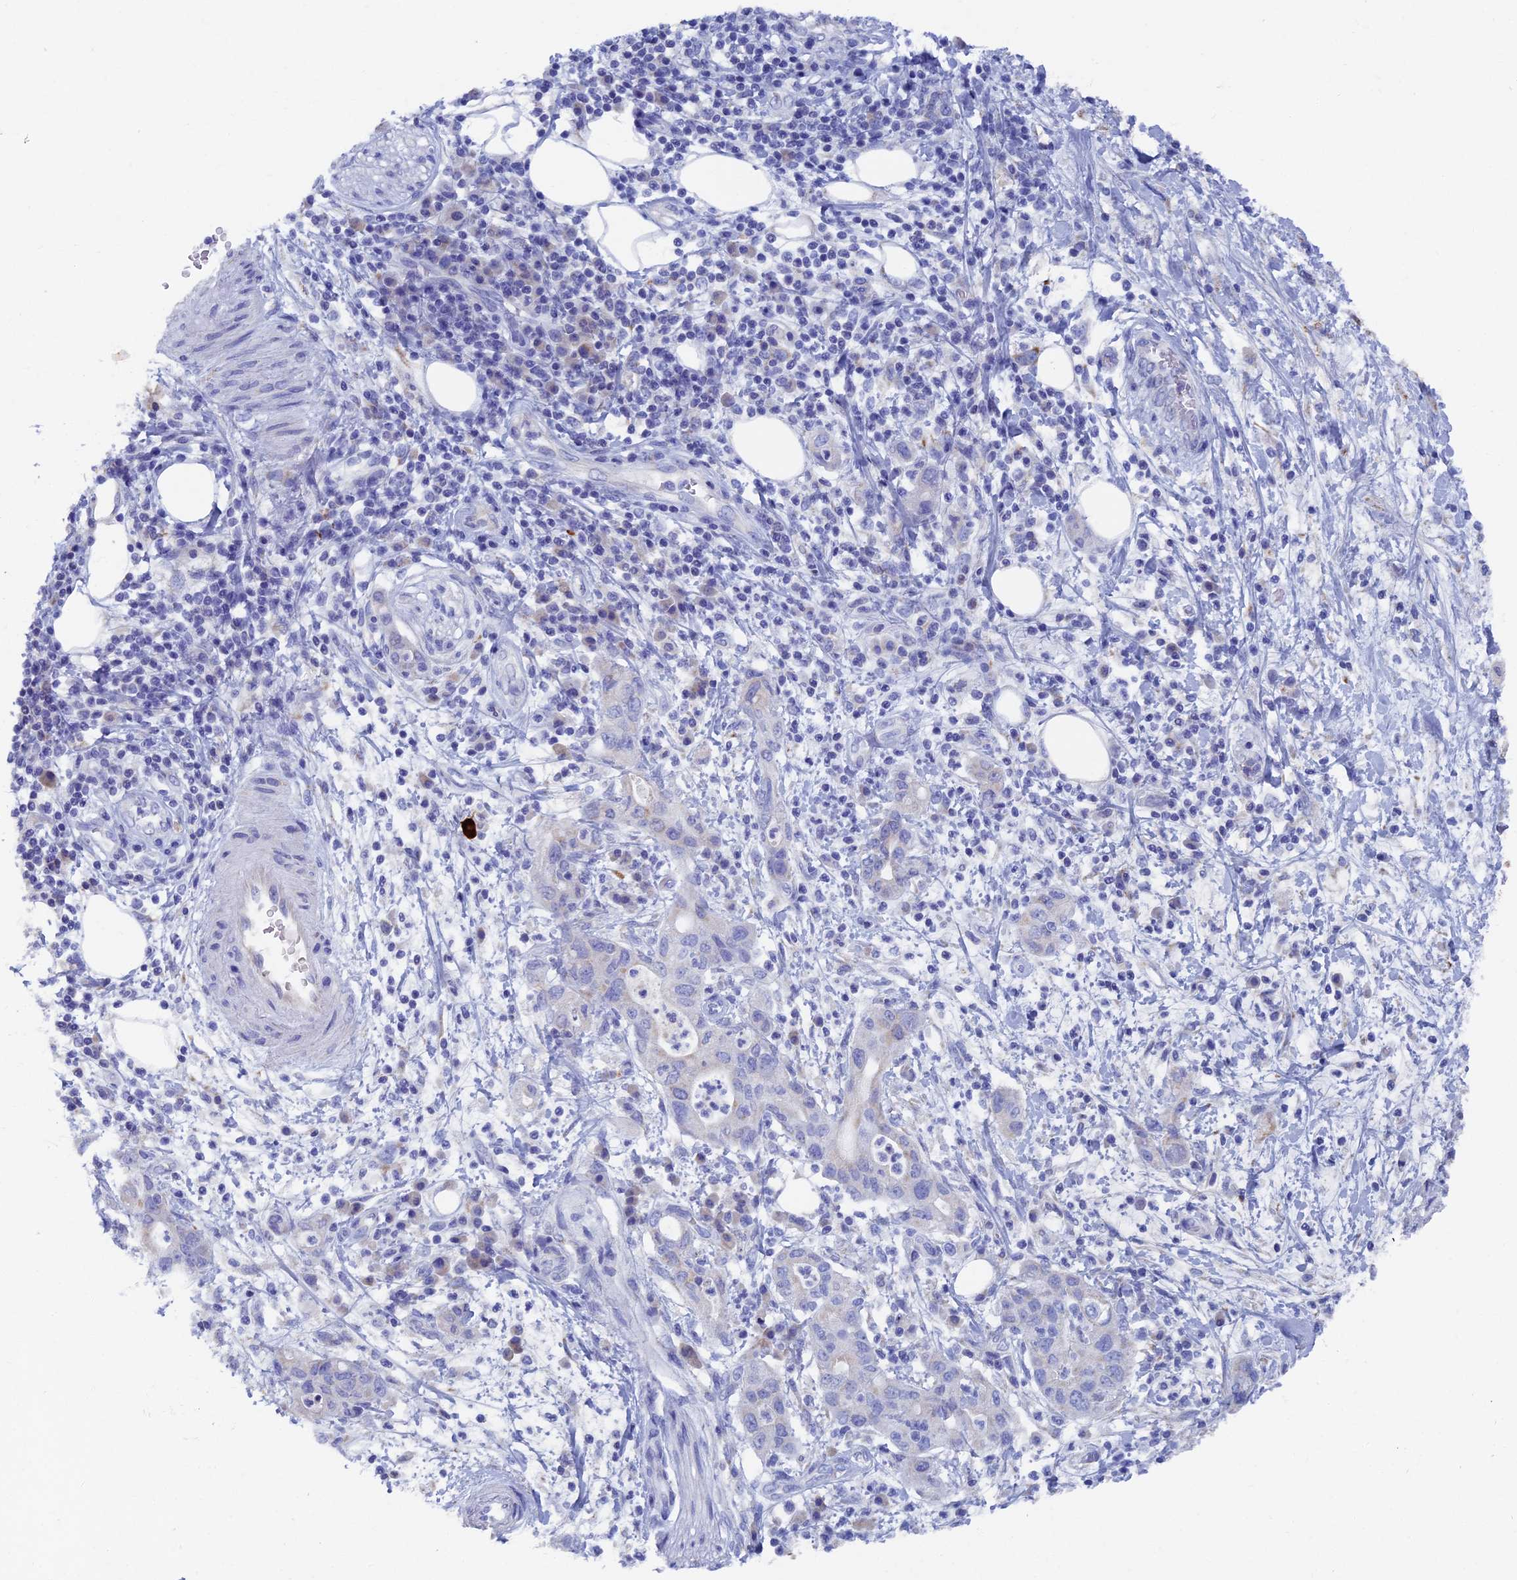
{"staining": {"intensity": "negative", "quantity": "none", "location": "none"}, "tissue": "pancreatic cancer", "cell_type": "Tumor cells", "image_type": "cancer", "snomed": [{"axis": "morphology", "description": "Adenocarcinoma, NOS"}, {"axis": "topography", "description": "Pancreas"}], "caption": "Pancreatic cancer was stained to show a protein in brown. There is no significant positivity in tumor cells.", "gene": "OAT", "patient": {"sex": "female", "age": 73}}